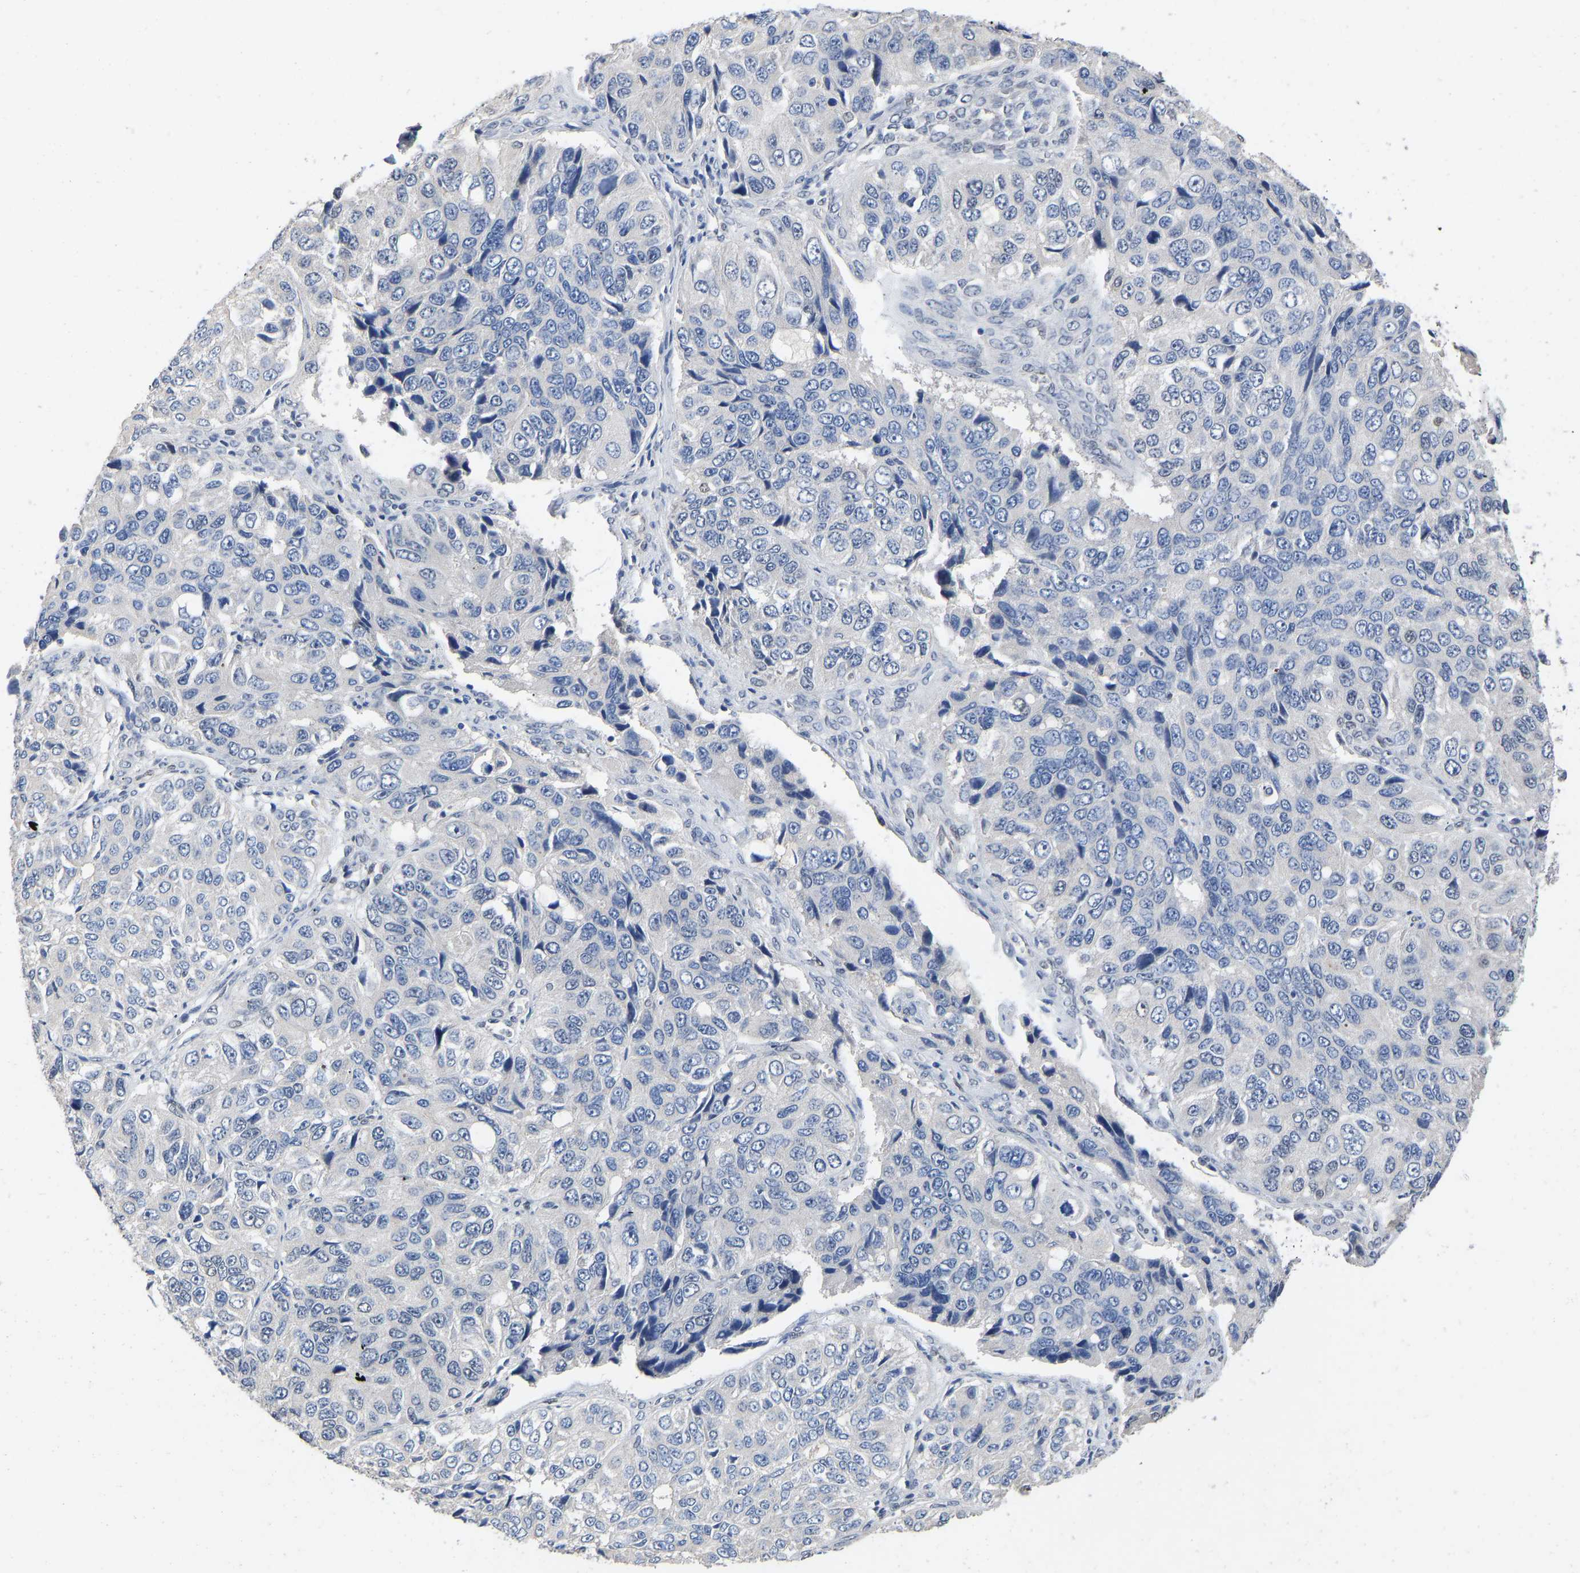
{"staining": {"intensity": "negative", "quantity": "none", "location": "none"}, "tissue": "ovarian cancer", "cell_type": "Tumor cells", "image_type": "cancer", "snomed": [{"axis": "morphology", "description": "Carcinoma, endometroid"}, {"axis": "topography", "description": "Ovary"}], "caption": "High magnification brightfield microscopy of ovarian cancer stained with DAB (3,3'-diaminobenzidine) (brown) and counterstained with hematoxylin (blue): tumor cells show no significant expression. (DAB (3,3'-diaminobenzidine) immunohistochemistry visualized using brightfield microscopy, high magnification).", "gene": "QKI", "patient": {"sex": "female", "age": 51}}